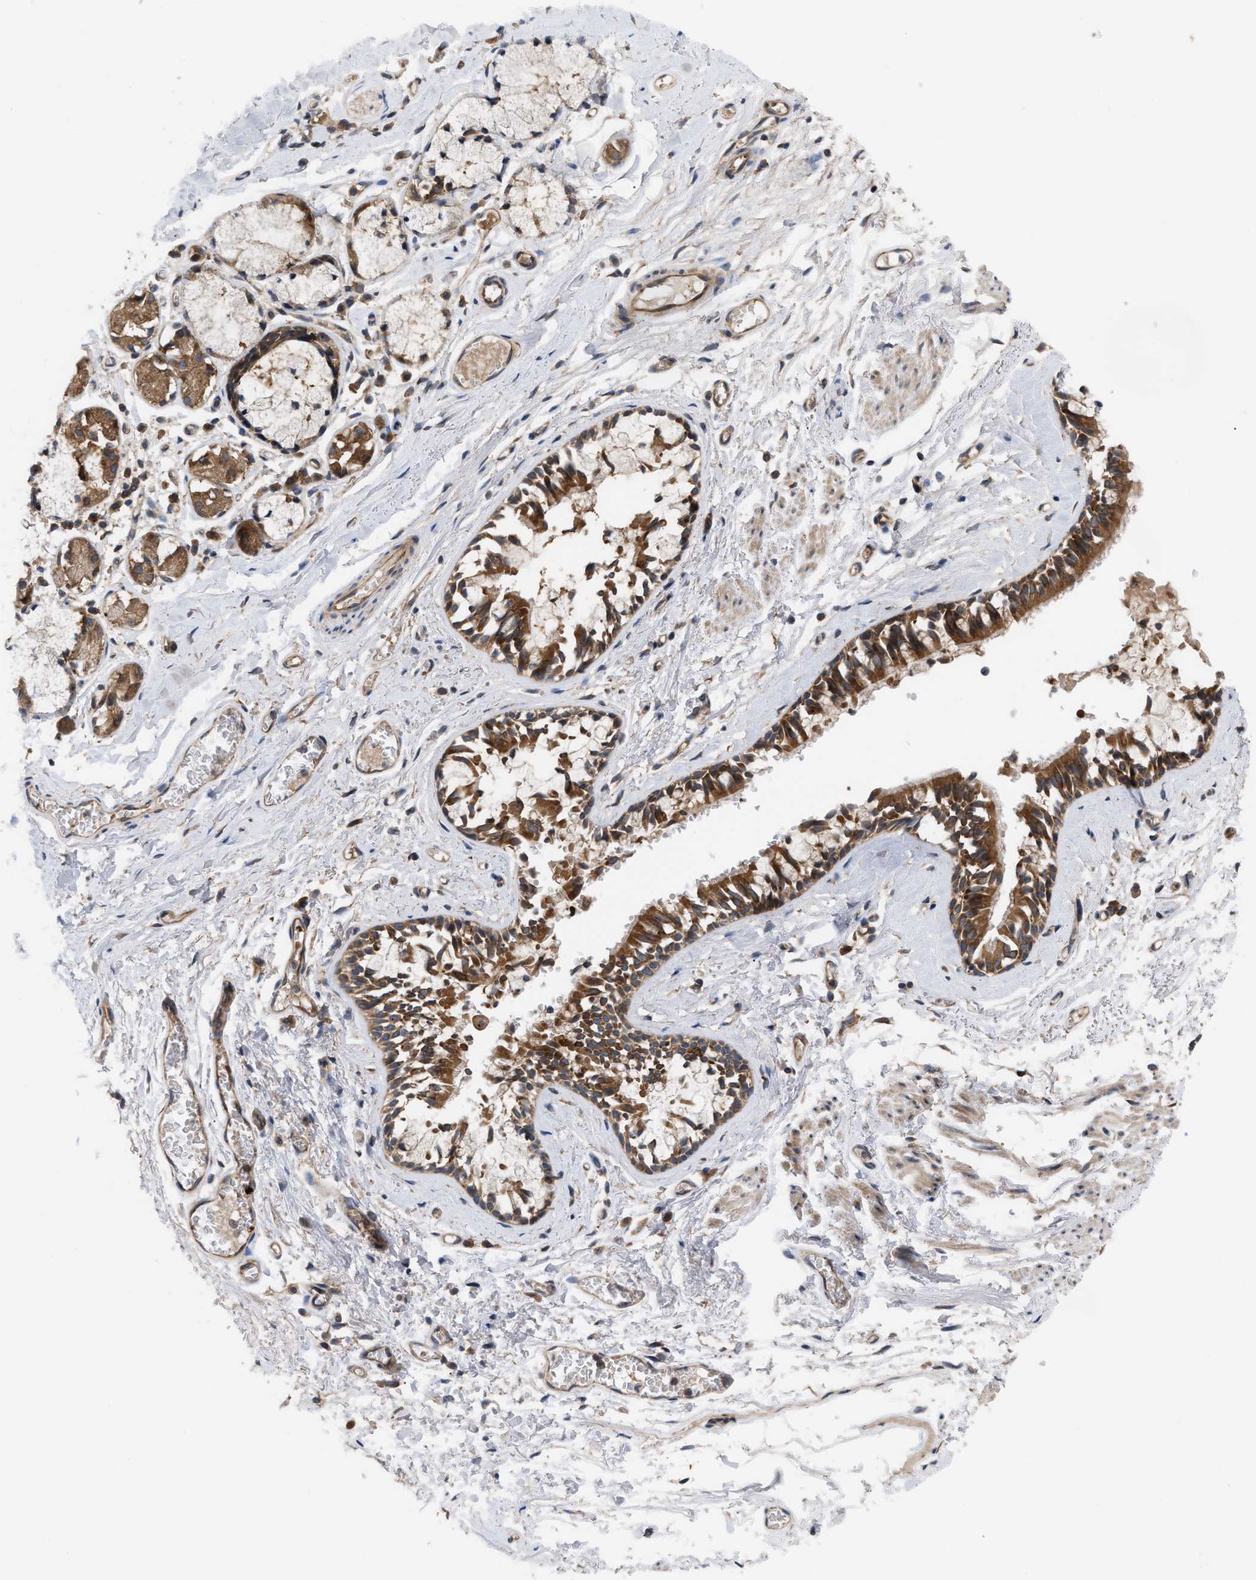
{"staining": {"intensity": "strong", "quantity": ">75%", "location": "cytoplasmic/membranous"}, "tissue": "bronchus", "cell_type": "Respiratory epithelial cells", "image_type": "normal", "snomed": [{"axis": "morphology", "description": "Normal tissue, NOS"}, {"axis": "morphology", "description": "Inflammation, NOS"}, {"axis": "topography", "description": "Cartilage tissue"}, {"axis": "topography", "description": "Lung"}], "caption": "High-power microscopy captured an IHC histopathology image of unremarkable bronchus, revealing strong cytoplasmic/membranous expression in approximately >75% of respiratory epithelial cells. The staining is performed using DAB brown chromogen to label protein expression. The nuclei are counter-stained blue using hematoxylin.", "gene": "LAPTM4B", "patient": {"sex": "male", "age": 71}}